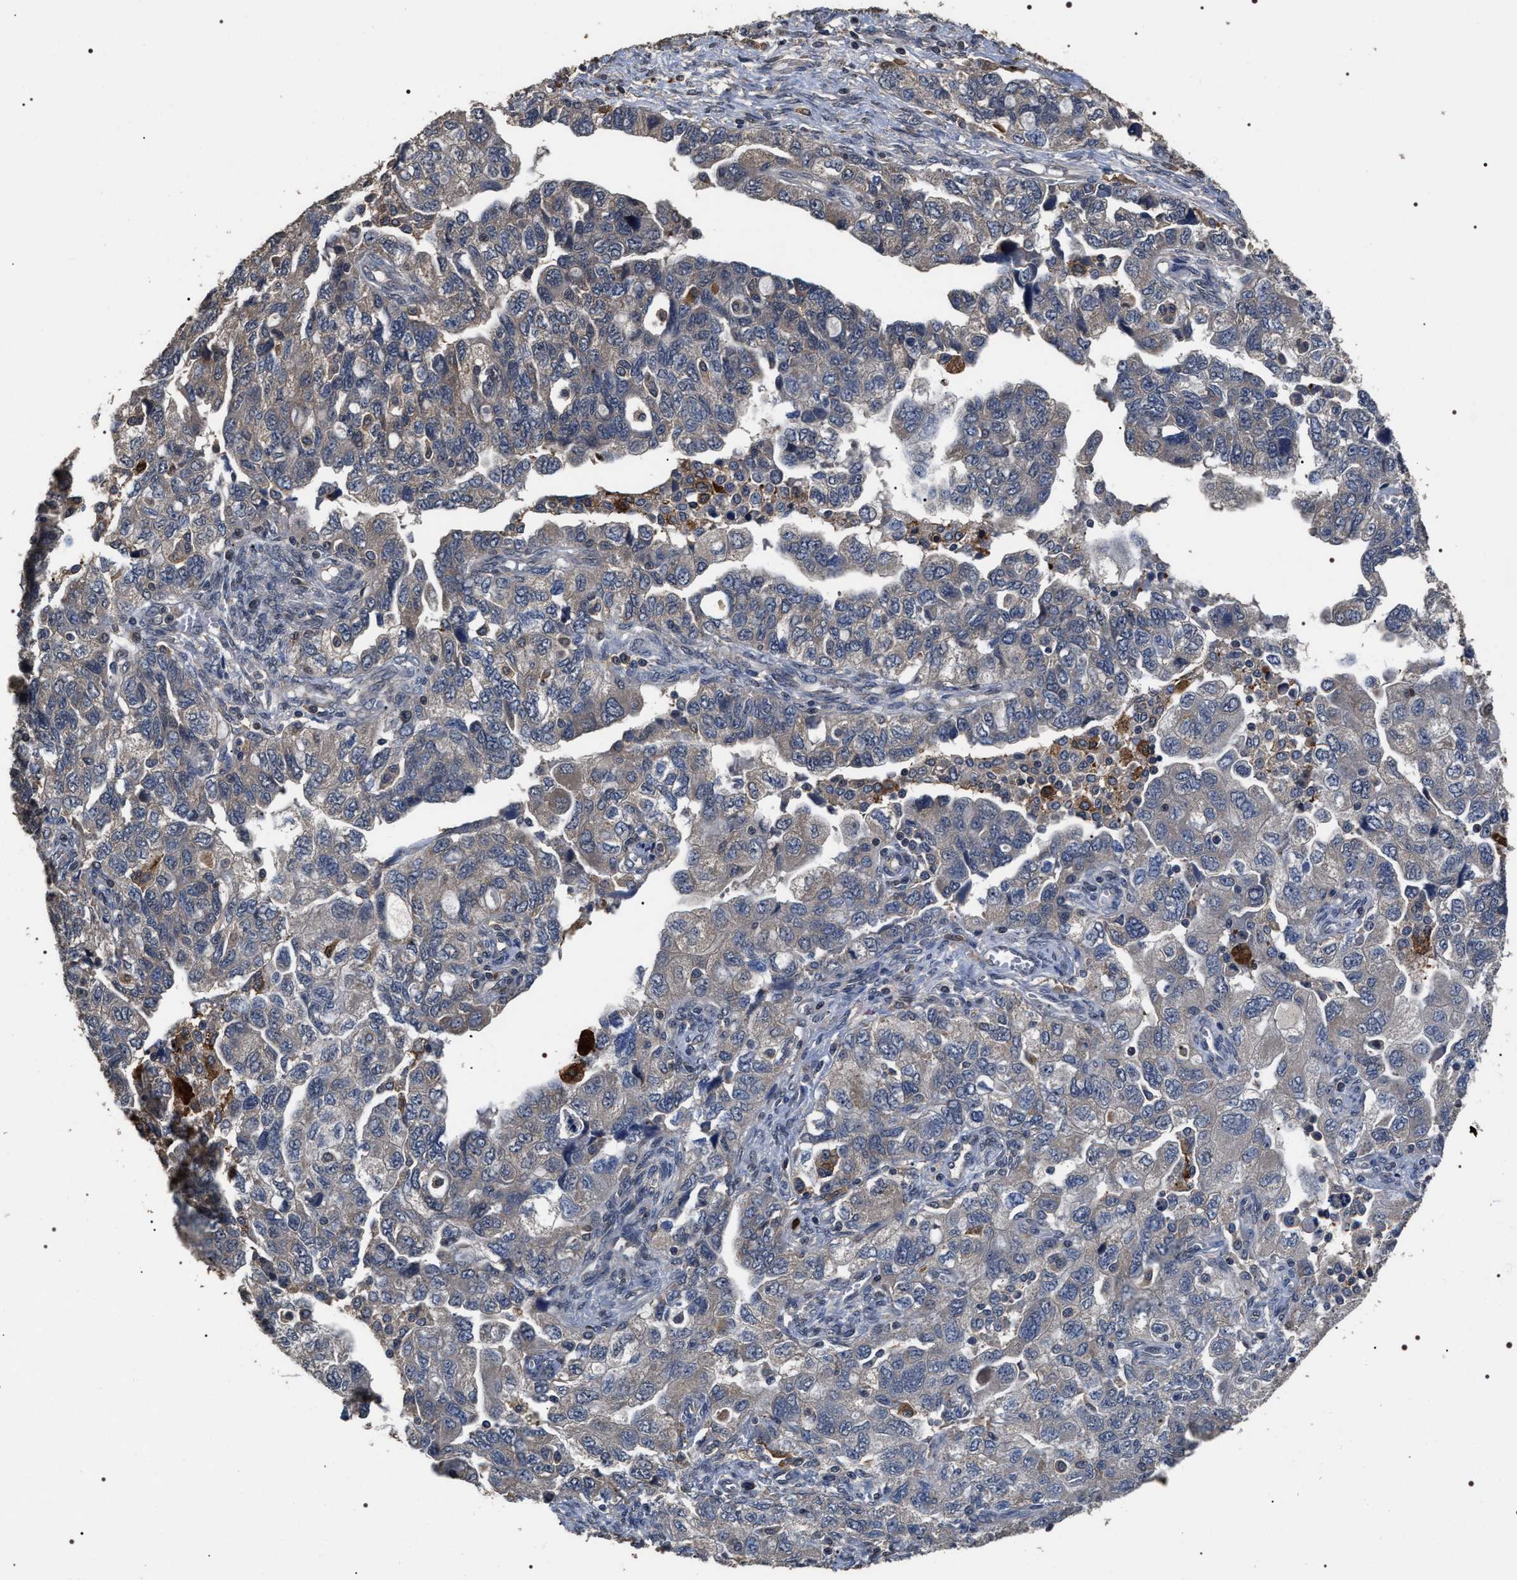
{"staining": {"intensity": "negative", "quantity": "none", "location": "none"}, "tissue": "ovarian cancer", "cell_type": "Tumor cells", "image_type": "cancer", "snomed": [{"axis": "morphology", "description": "Carcinoma, NOS"}, {"axis": "morphology", "description": "Cystadenocarcinoma, serous, NOS"}, {"axis": "topography", "description": "Ovary"}], "caption": "Ovarian cancer (serous cystadenocarcinoma) stained for a protein using IHC exhibits no positivity tumor cells.", "gene": "UPF3A", "patient": {"sex": "female", "age": 69}}